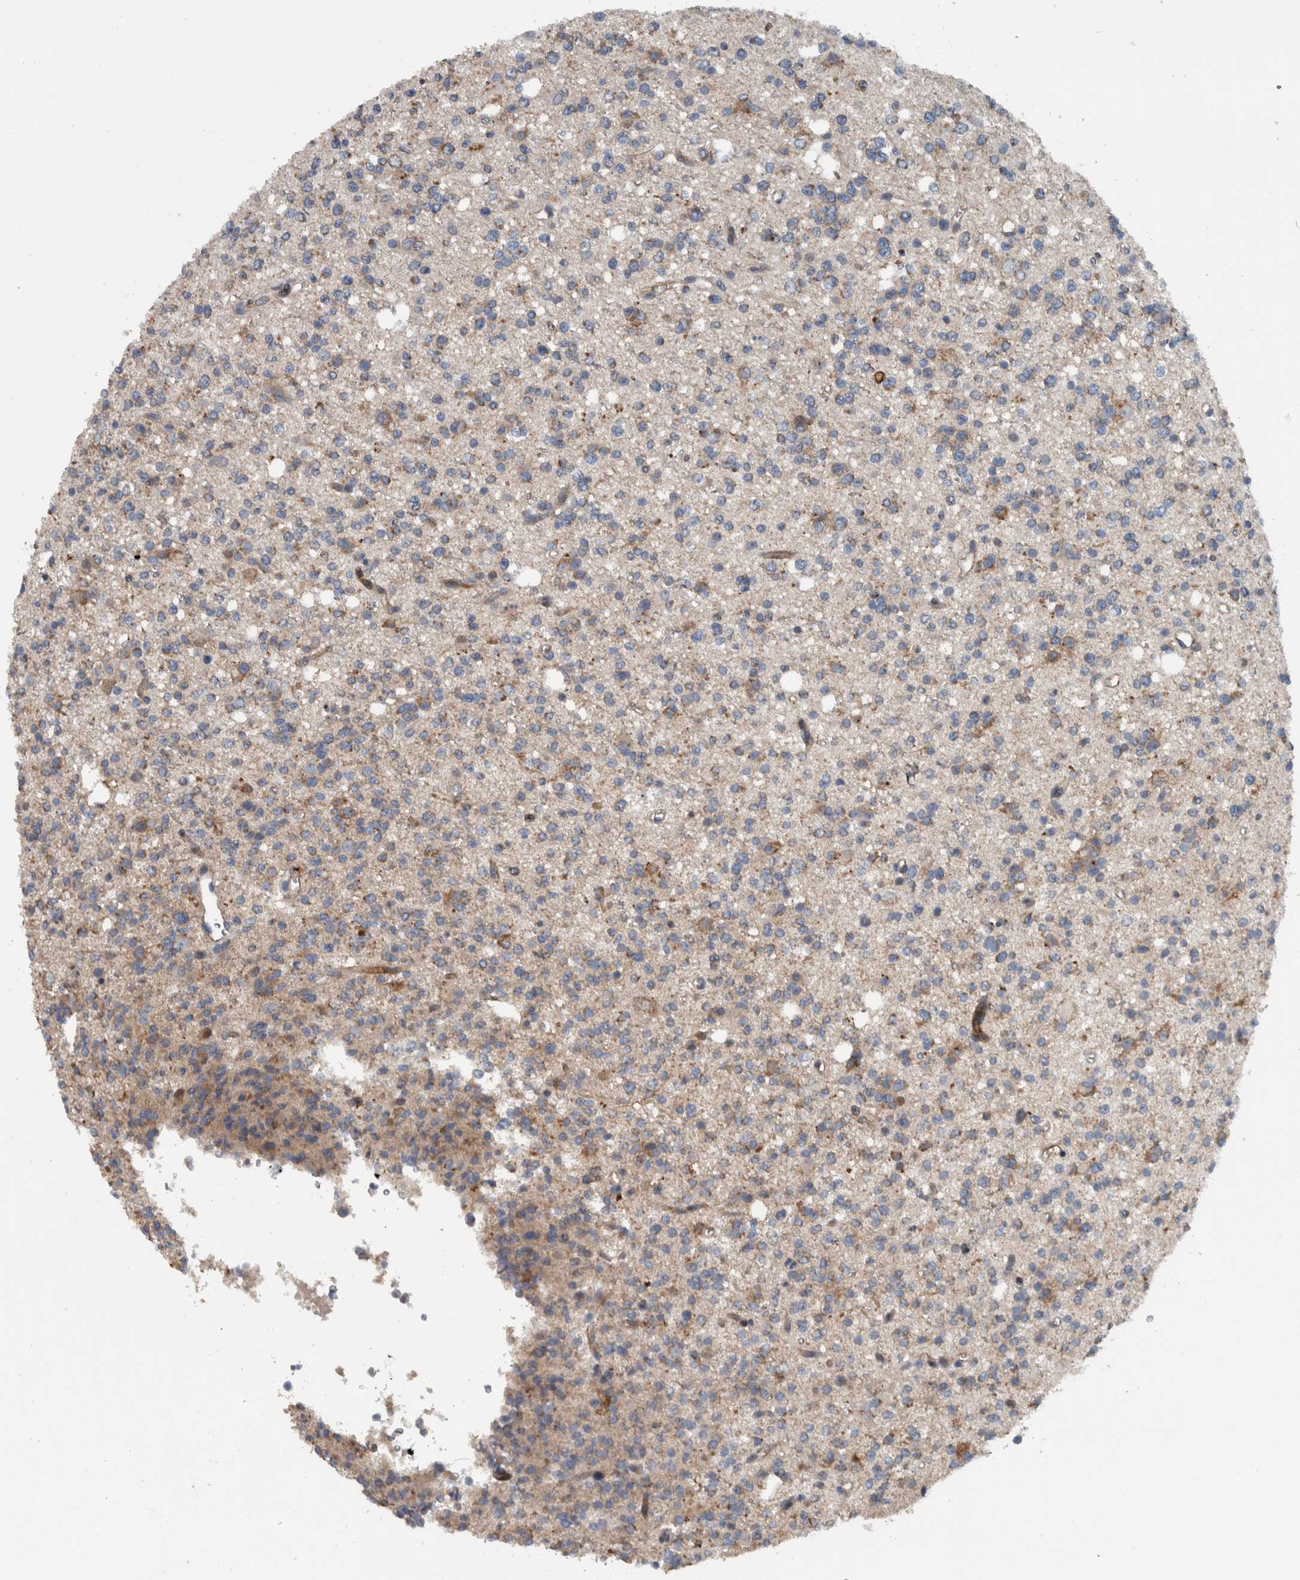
{"staining": {"intensity": "weak", "quantity": "25%-75%", "location": "cytoplasmic/membranous"}, "tissue": "glioma", "cell_type": "Tumor cells", "image_type": "cancer", "snomed": [{"axis": "morphology", "description": "Glioma, malignant, High grade"}, {"axis": "topography", "description": "Brain"}], "caption": "Immunohistochemical staining of human malignant glioma (high-grade) reveals weak cytoplasmic/membranous protein staining in about 25%-75% of tumor cells.", "gene": "BAIAP2L1", "patient": {"sex": "female", "age": 62}}